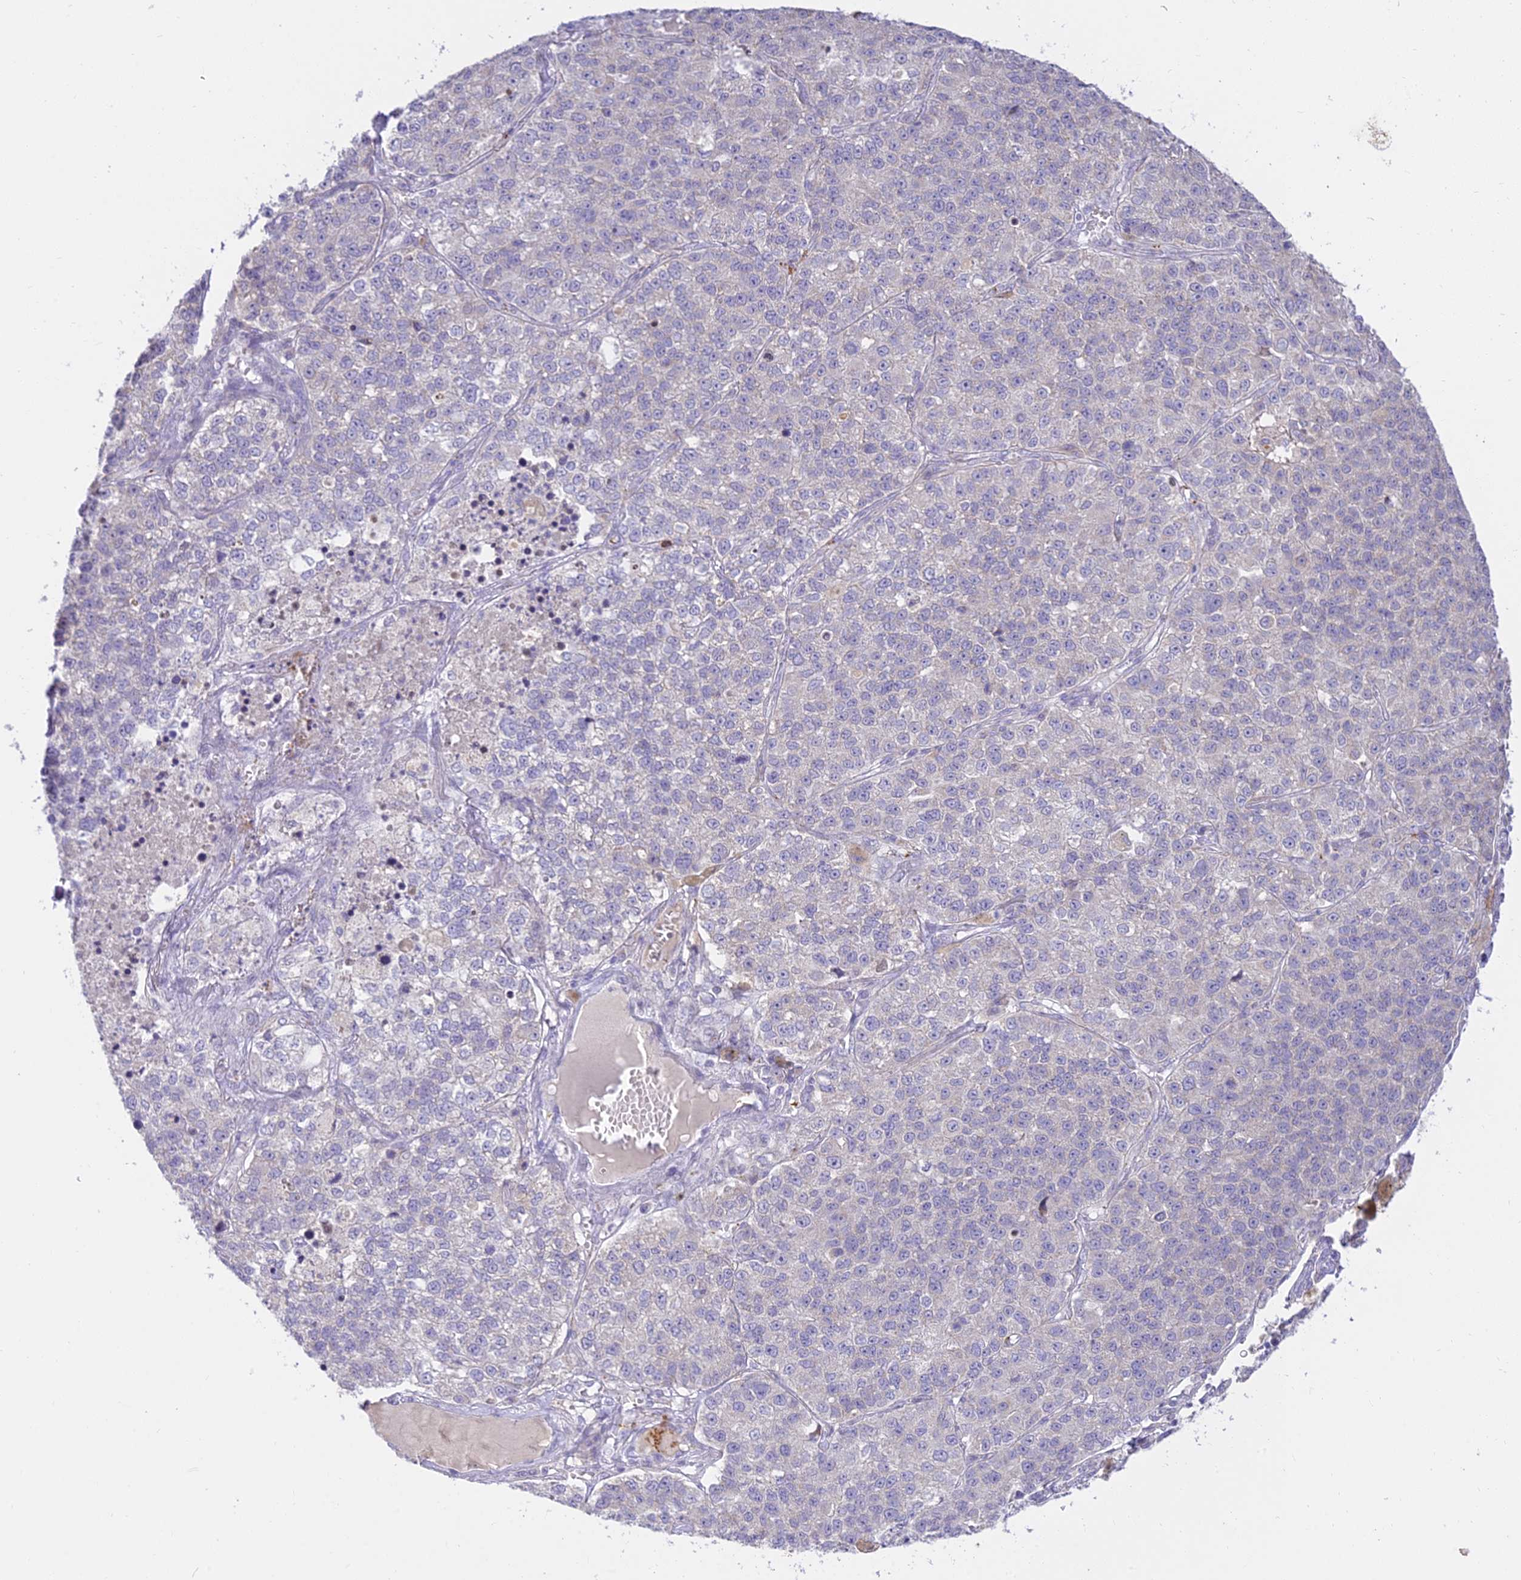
{"staining": {"intensity": "negative", "quantity": "none", "location": "none"}, "tissue": "lung cancer", "cell_type": "Tumor cells", "image_type": "cancer", "snomed": [{"axis": "morphology", "description": "Adenocarcinoma, NOS"}, {"axis": "topography", "description": "Lung"}], "caption": "High magnification brightfield microscopy of adenocarcinoma (lung) stained with DAB (3,3'-diaminobenzidine) (brown) and counterstained with hematoxylin (blue): tumor cells show no significant positivity.", "gene": "TMEM40", "patient": {"sex": "male", "age": 49}}